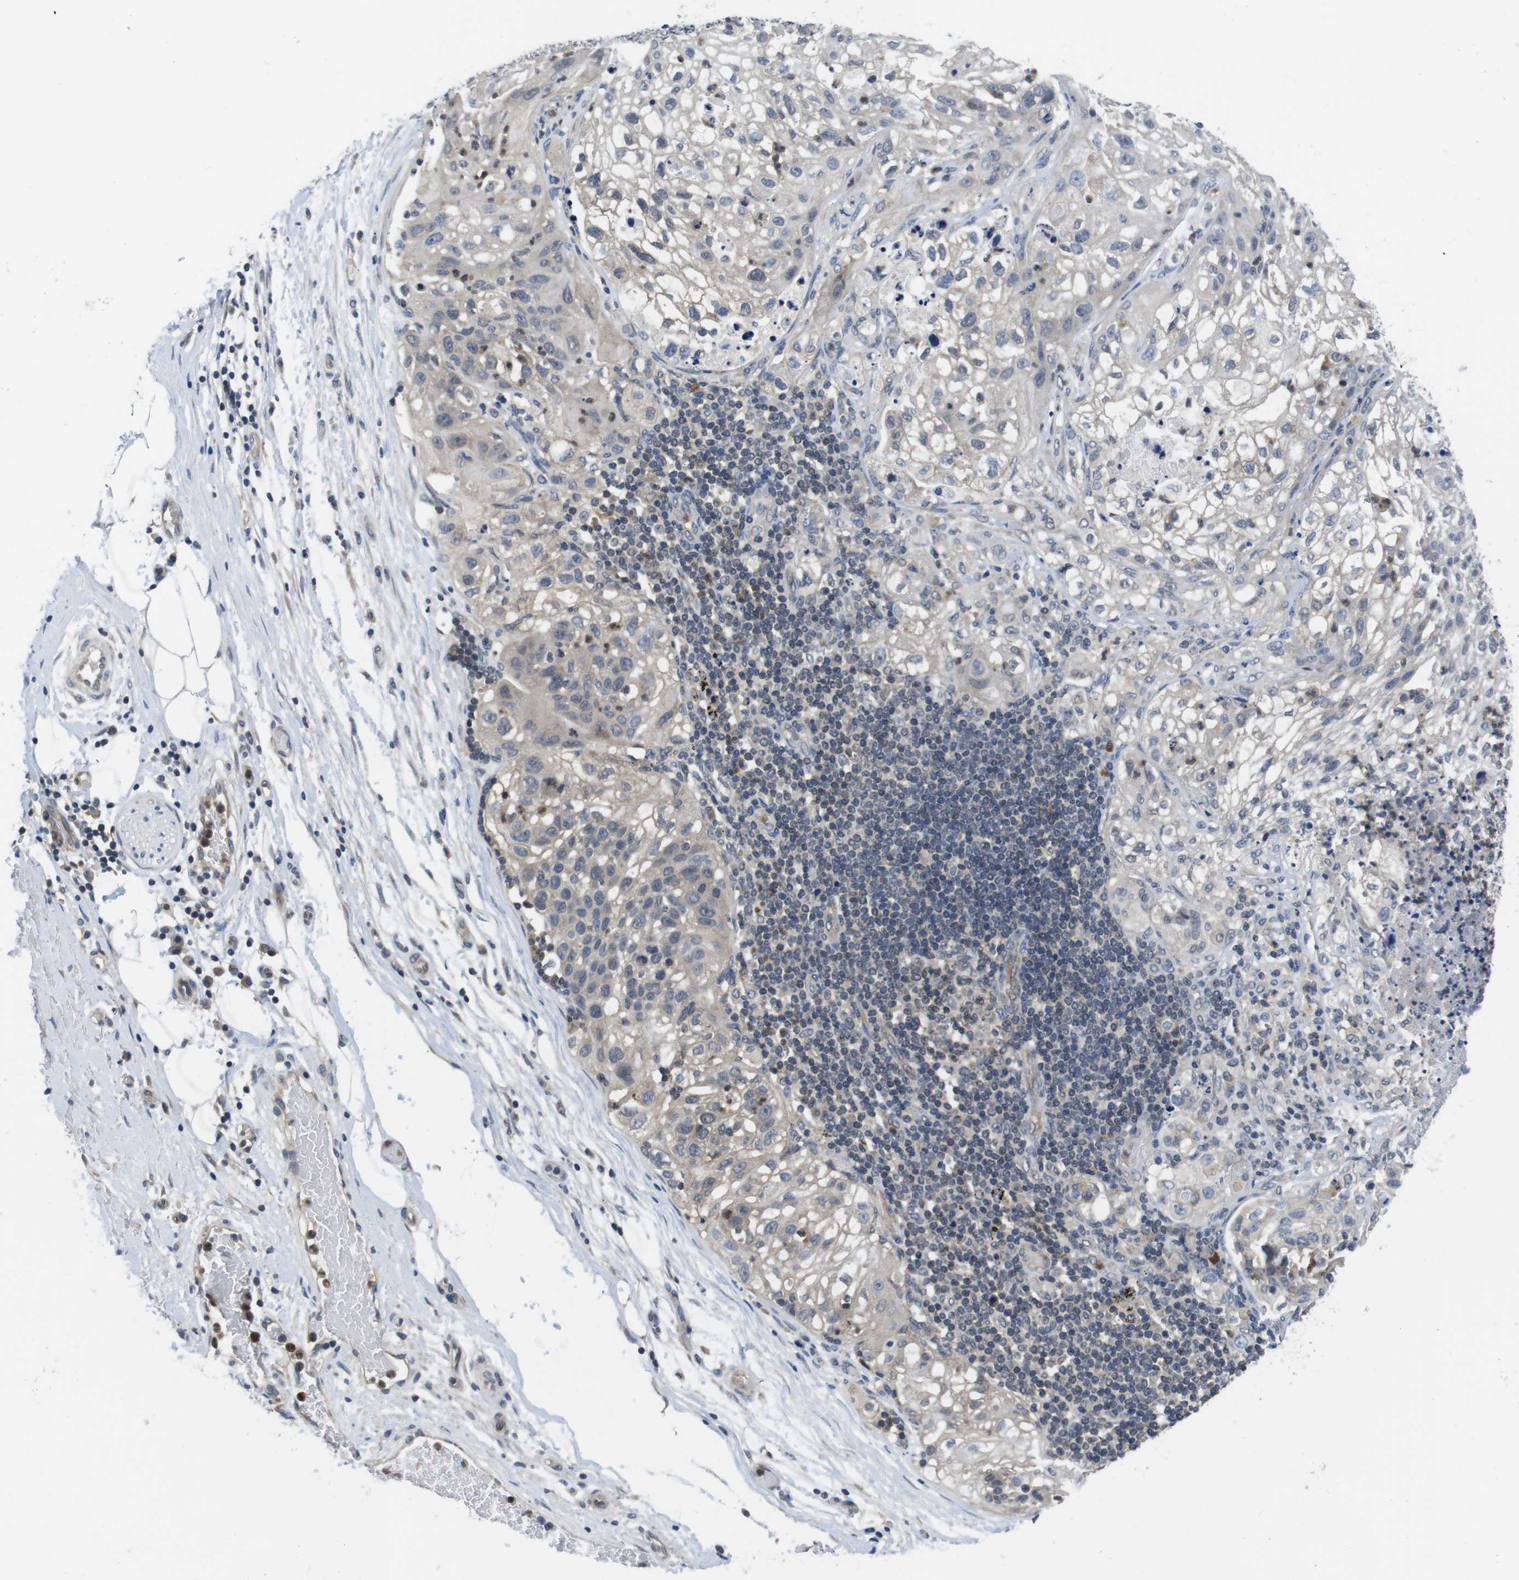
{"staining": {"intensity": "negative", "quantity": "none", "location": "none"}, "tissue": "lung cancer", "cell_type": "Tumor cells", "image_type": "cancer", "snomed": [{"axis": "morphology", "description": "Inflammation, NOS"}, {"axis": "morphology", "description": "Squamous cell carcinoma, NOS"}, {"axis": "topography", "description": "Lymph node"}, {"axis": "topography", "description": "Soft tissue"}, {"axis": "topography", "description": "Lung"}], "caption": "A histopathology image of human squamous cell carcinoma (lung) is negative for staining in tumor cells. The staining was performed using DAB (3,3'-diaminobenzidine) to visualize the protein expression in brown, while the nuclei were stained in blue with hematoxylin (Magnification: 20x).", "gene": "FADD", "patient": {"sex": "male", "age": 66}}